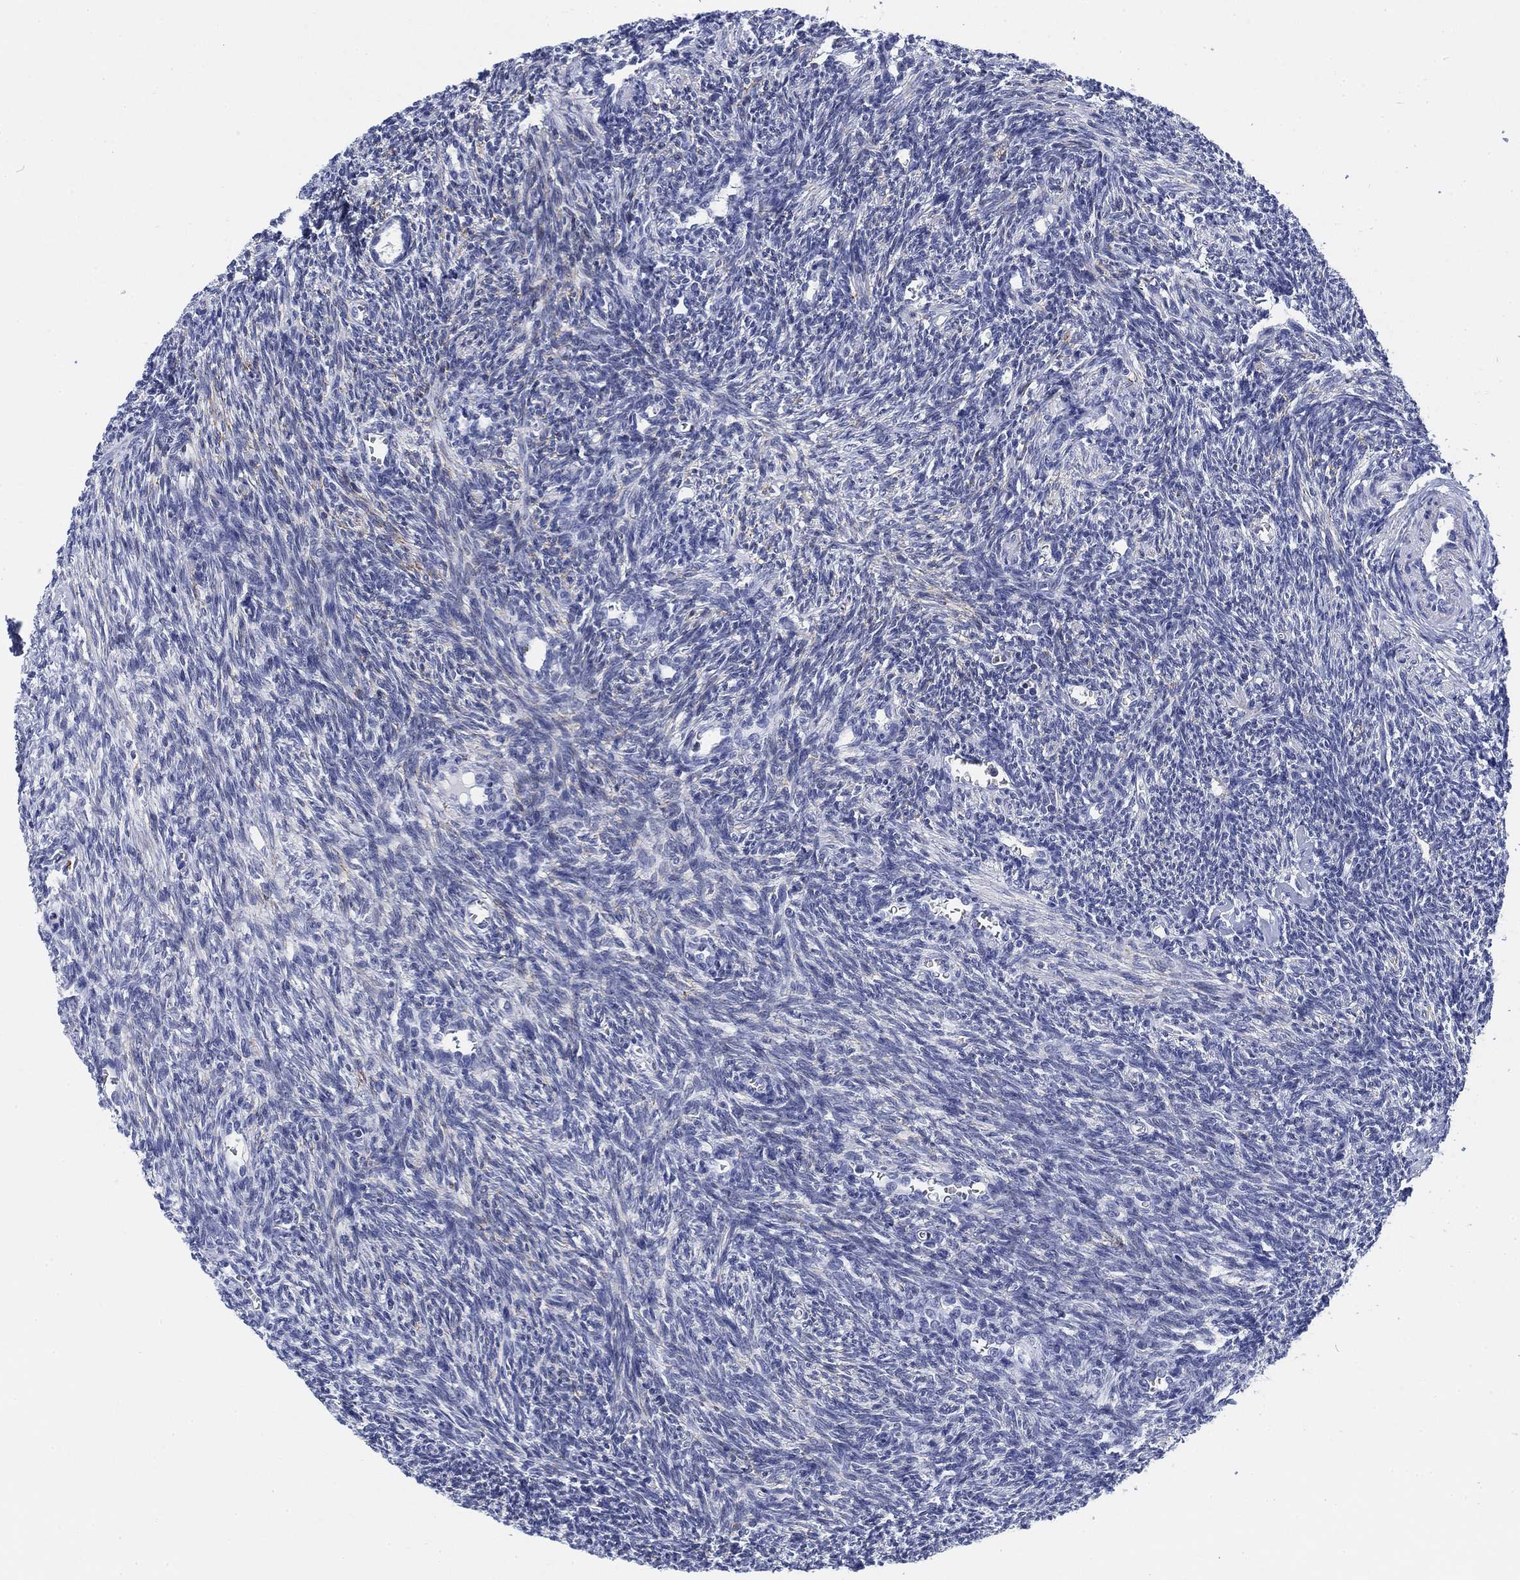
{"staining": {"intensity": "negative", "quantity": "none", "location": "none"}, "tissue": "ovary", "cell_type": "Follicle cells", "image_type": "normal", "snomed": [{"axis": "morphology", "description": "Normal tissue, NOS"}, {"axis": "topography", "description": "Ovary"}], "caption": "This is a photomicrograph of immunohistochemistry (IHC) staining of unremarkable ovary, which shows no positivity in follicle cells. (Immunohistochemistry (ihc), brightfield microscopy, high magnification).", "gene": "FYB1", "patient": {"sex": "female", "age": 27}}